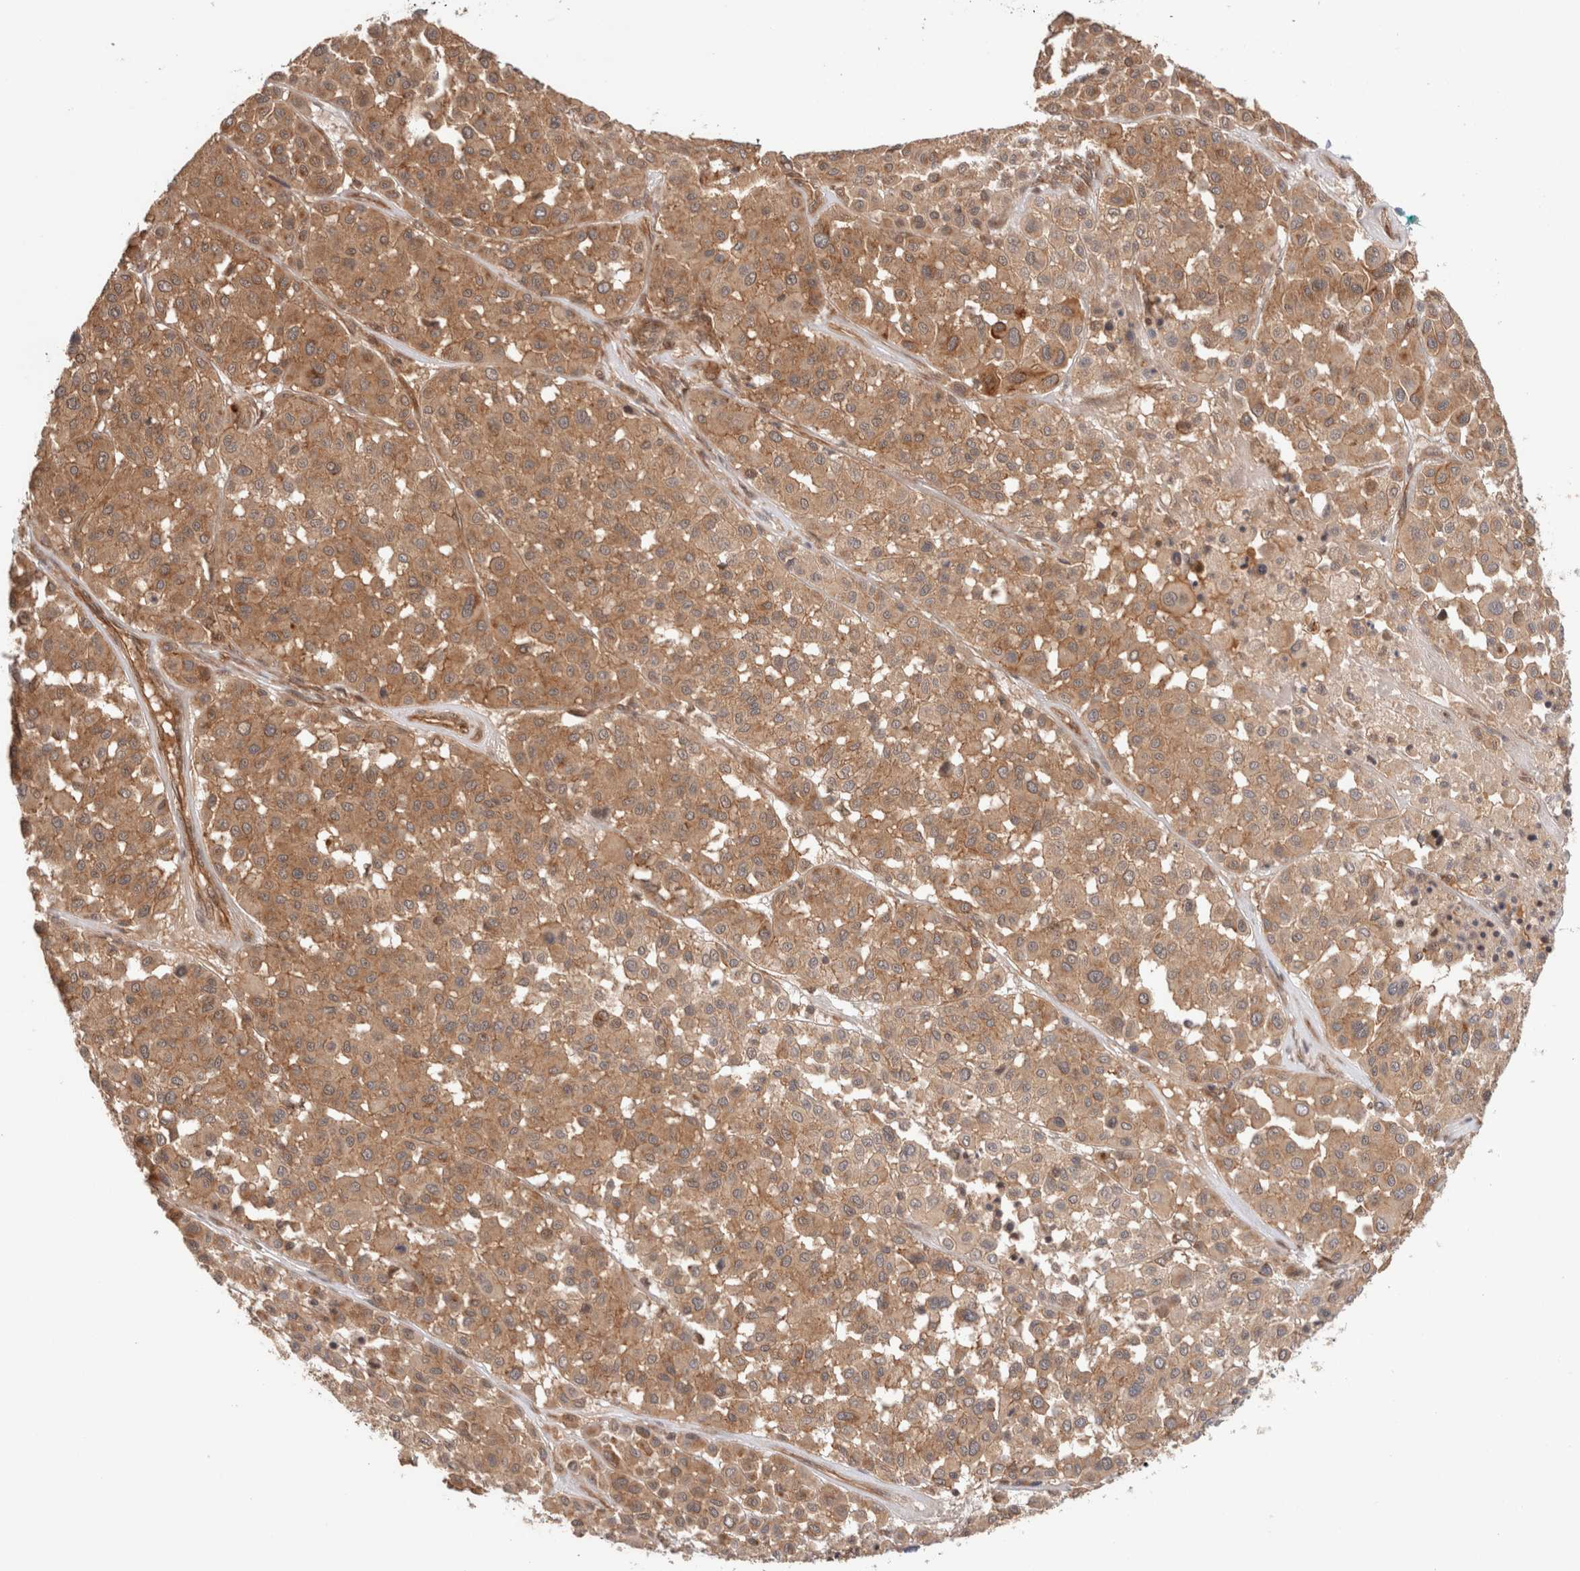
{"staining": {"intensity": "moderate", "quantity": ">75%", "location": "cytoplasmic/membranous,nuclear"}, "tissue": "melanoma", "cell_type": "Tumor cells", "image_type": "cancer", "snomed": [{"axis": "morphology", "description": "Malignant melanoma, Metastatic site"}, {"axis": "topography", "description": "Soft tissue"}], "caption": "Tumor cells display medium levels of moderate cytoplasmic/membranous and nuclear expression in about >75% of cells in malignant melanoma (metastatic site).", "gene": "SIKE1", "patient": {"sex": "male", "age": 41}}